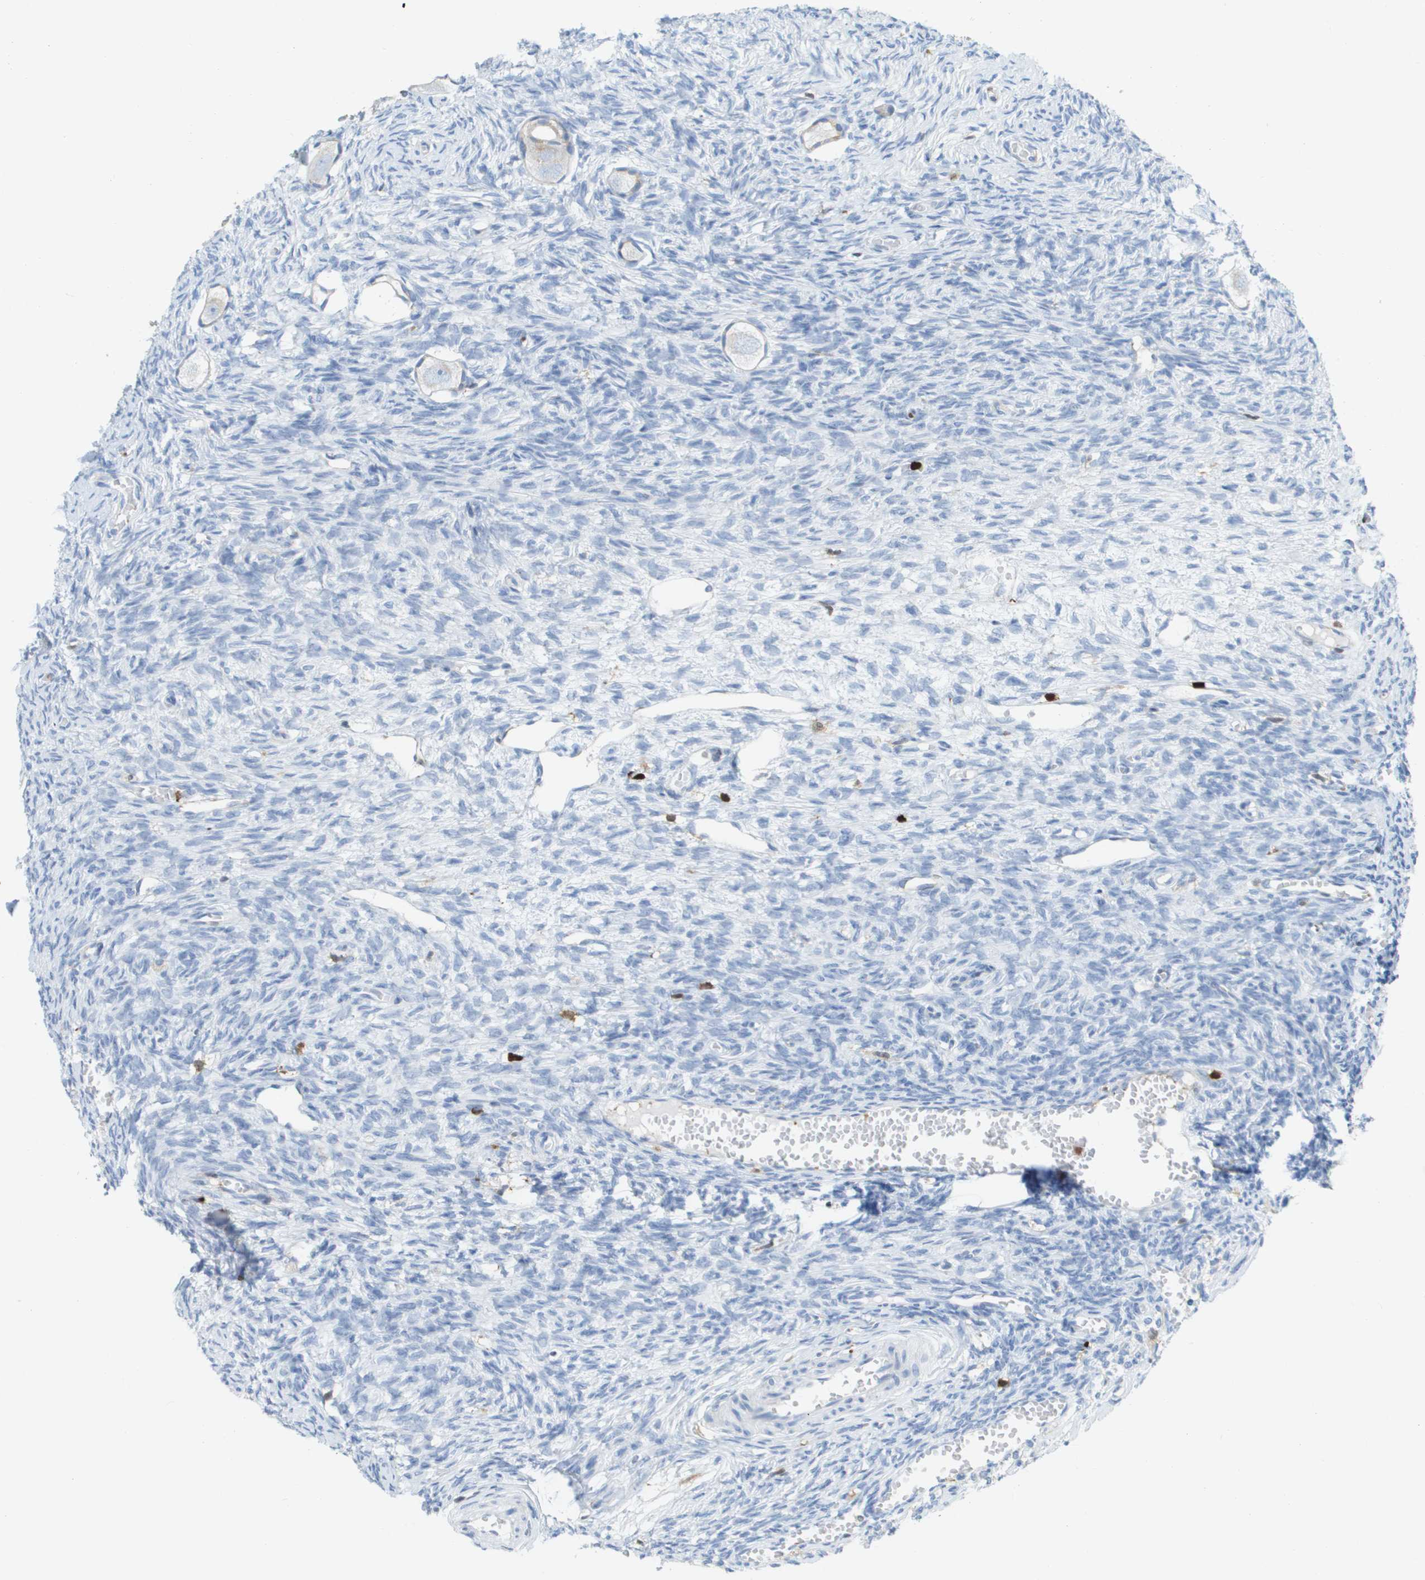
{"staining": {"intensity": "weak", "quantity": "<25%", "location": "cytoplasmic/membranous"}, "tissue": "ovary", "cell_type": "Follicle cells", "image_type": "normal", "snomed": [{"axis": "morphology", "description": "Normal tissue, NOS"}, {"axis": "topography", "description": "Ovary"}], "caption": "Benign ovary was stained to show a protein in brown. There is no significant positivity in follicle cells.", "gene": "DOCK5", "patient": {"sex": "female", "age": 27}}